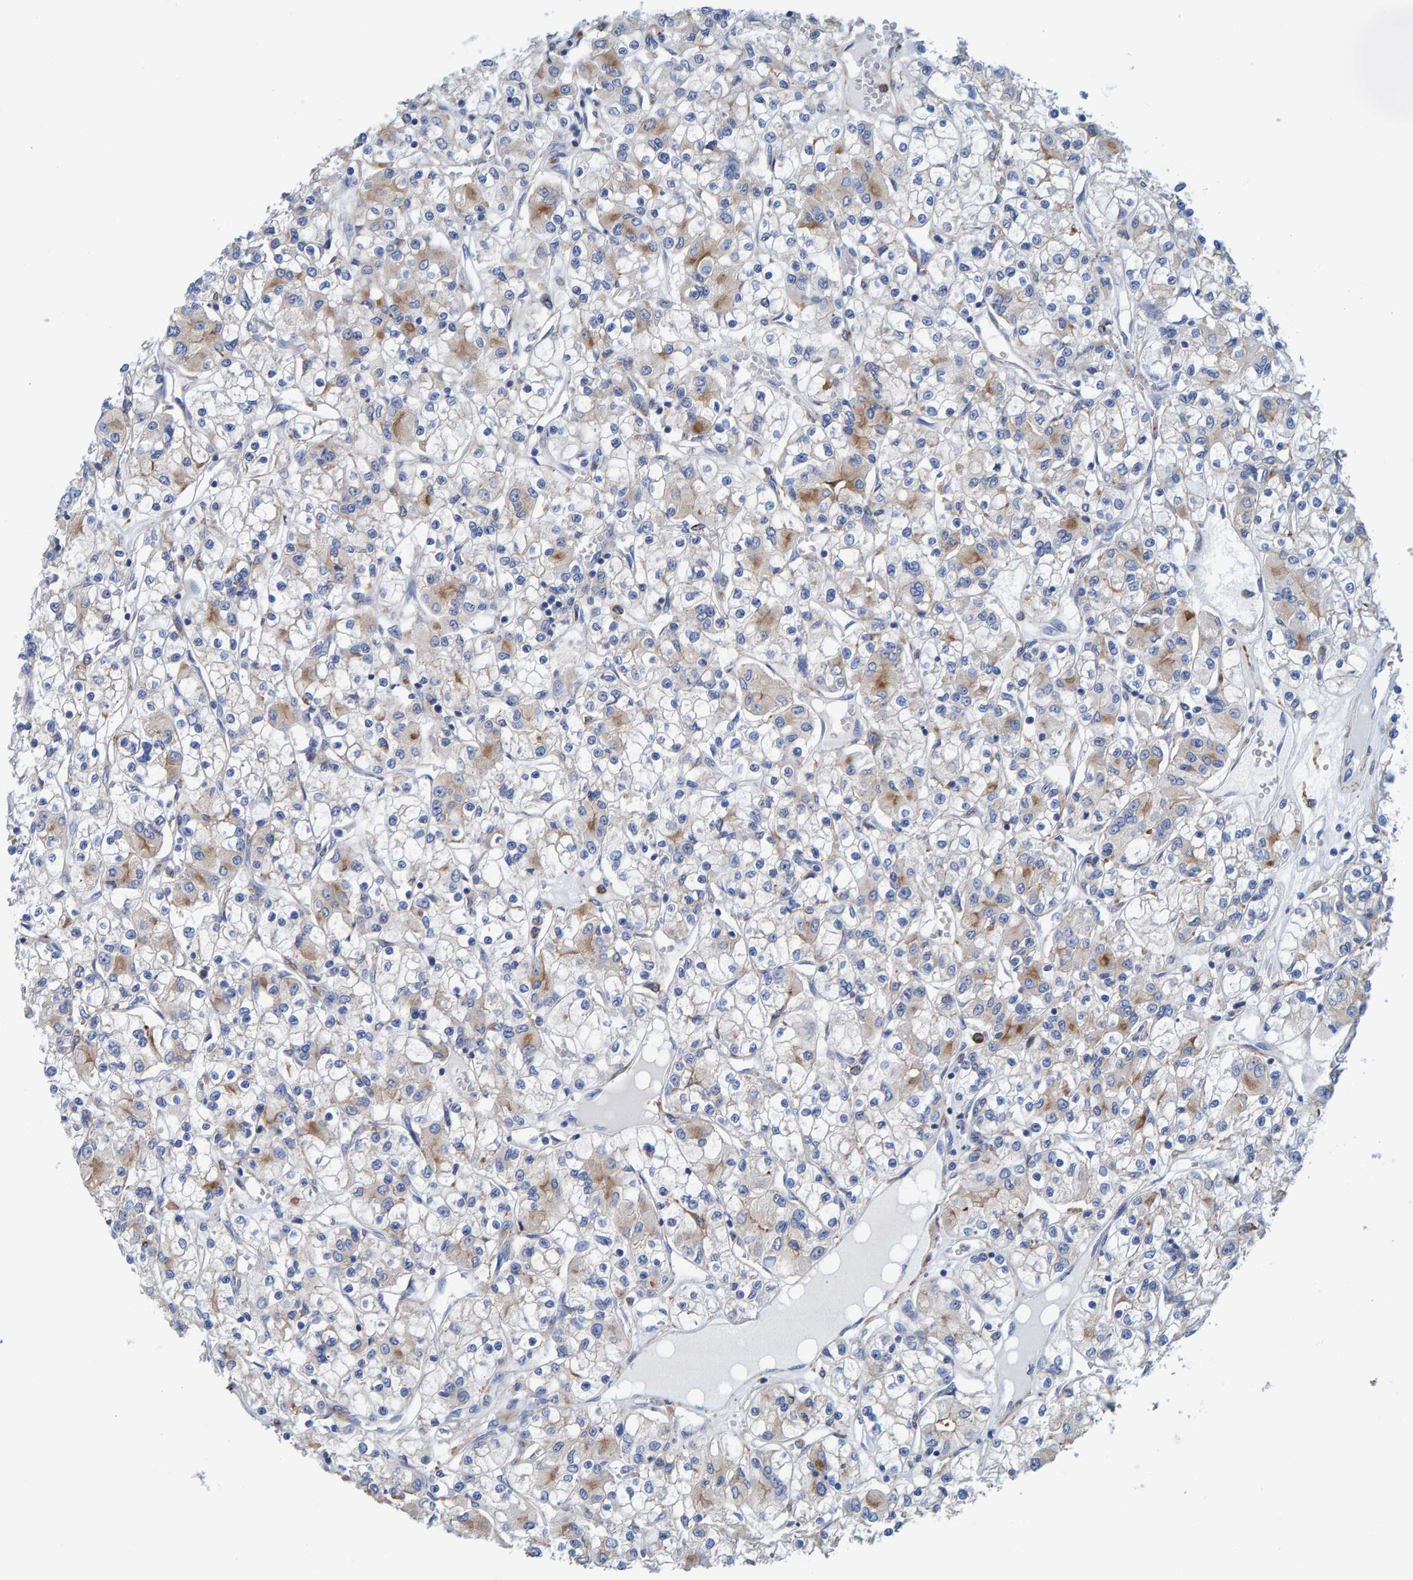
{"staining": {"intensity": "weak", "quantity": "<25%", "location": "cytoplasmic/membranous"}, "tissue": "renal cancer", "cell_type": "Tumor cells", "image_type": "cancer", "snomed": [{"axis": "morphology", "description": "Adenocarcinoma, NOS"}, {"axis": "topography", "description": "Kidney"}], "caption": "Tumor cells show no significant protein staining in adenocarcinoma (renal).", "gene": "LRP1", "patient": {"sex": "female", "age": 59}}